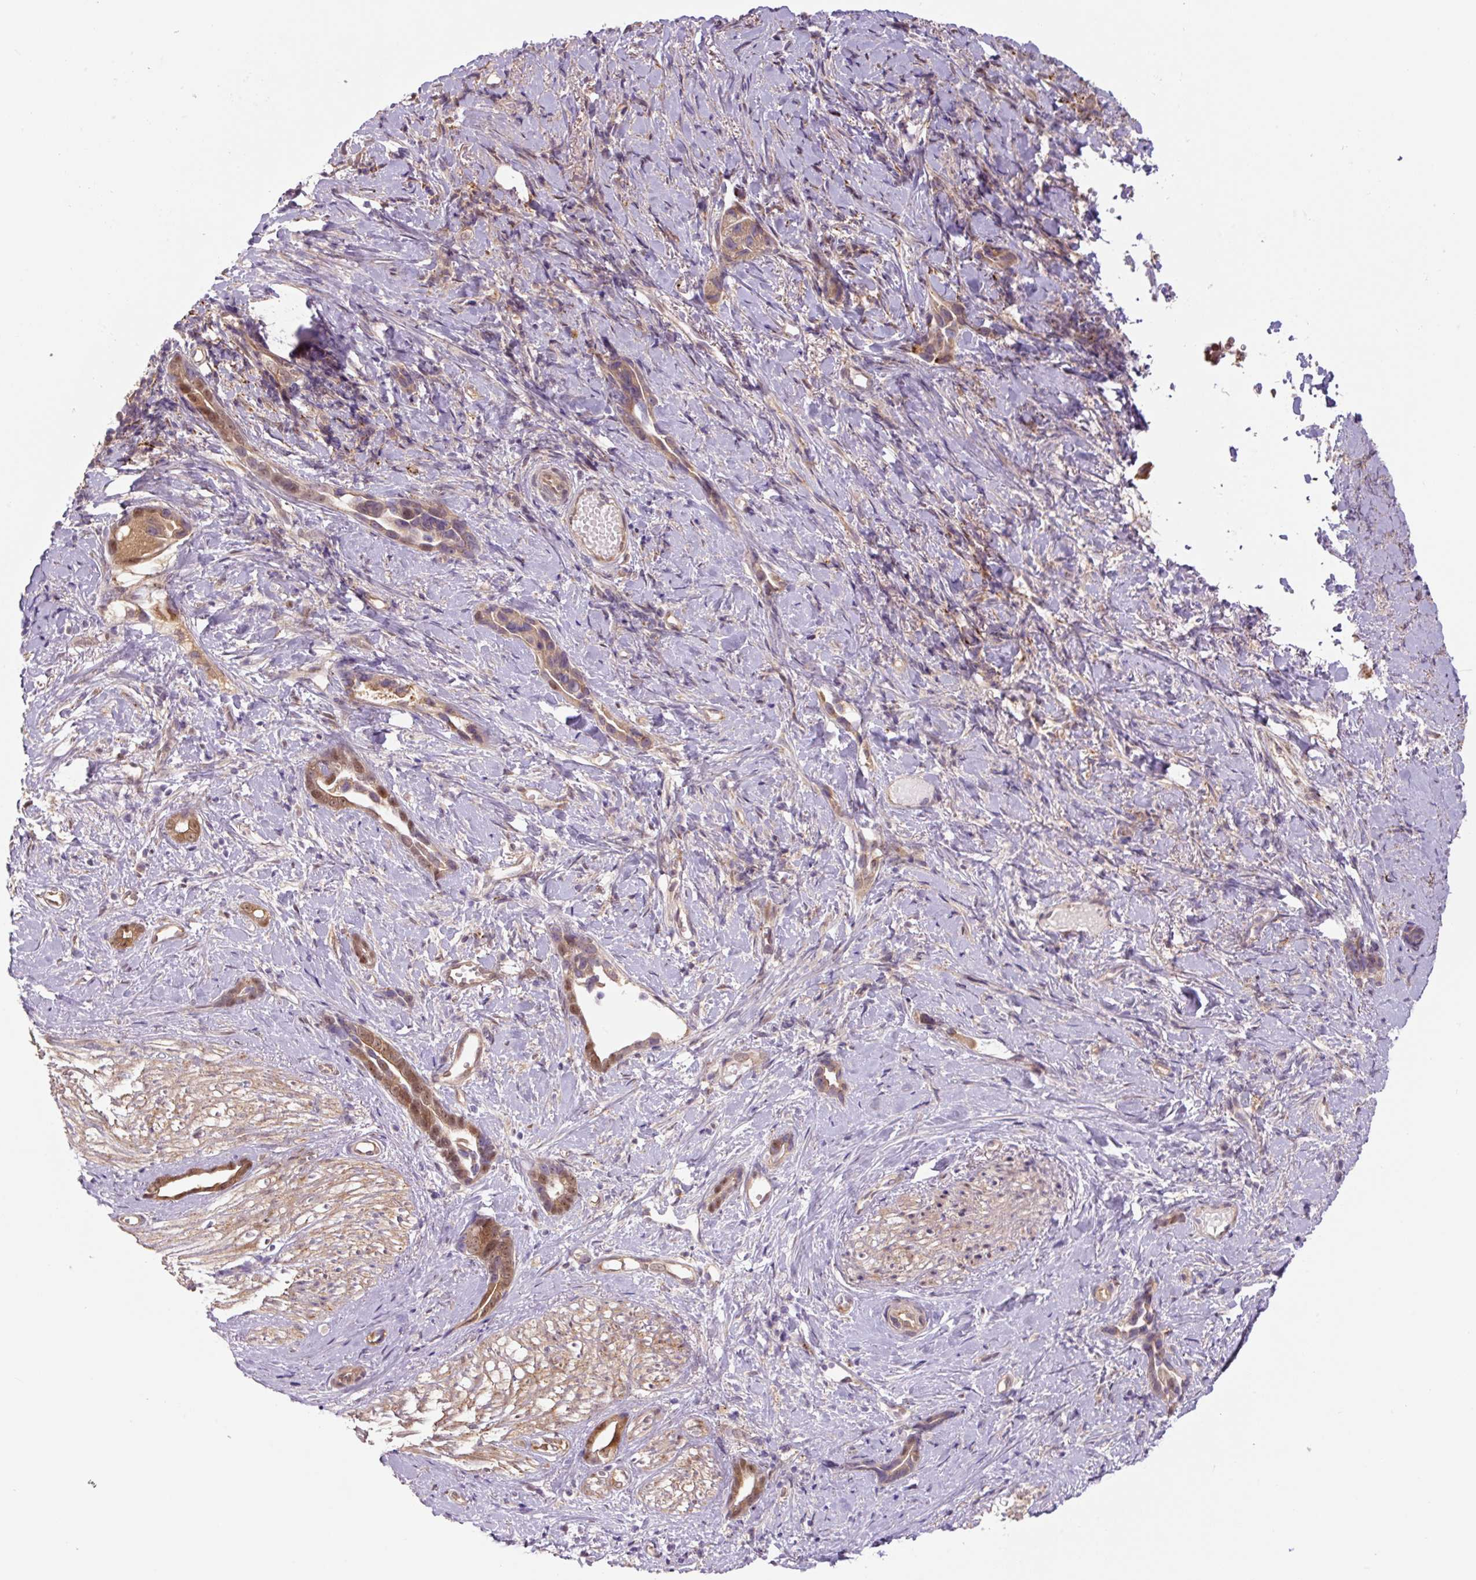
{"staining": {"intensity": "moderate", "quantity": ">75%", "location": "cytoplasmic/membranous,nuclear"}, "tissue": "stomach cancer", "cell_type": "Tumor cells", "image_type": "cancer", "snomed": [{"axis": "morphology", "description": "Adenocarcinoma, NOS"}, {"axis": "topography", "description": "Stomach"}], "caption": "IHC photomicrograph of neoplastic tissue: human stomach cancer (adenocarcinoma) stained using immunohistochemistry reveals medium levels of moderate protein expression localized specifically in the cytoplasmic/membranous and nuclear of tumor cells, appearing as a cytoplasmic/membranous and nuclear brown color.", "gene": "ZSWIM7", "patient": {"sex": "male", "age": 55}}